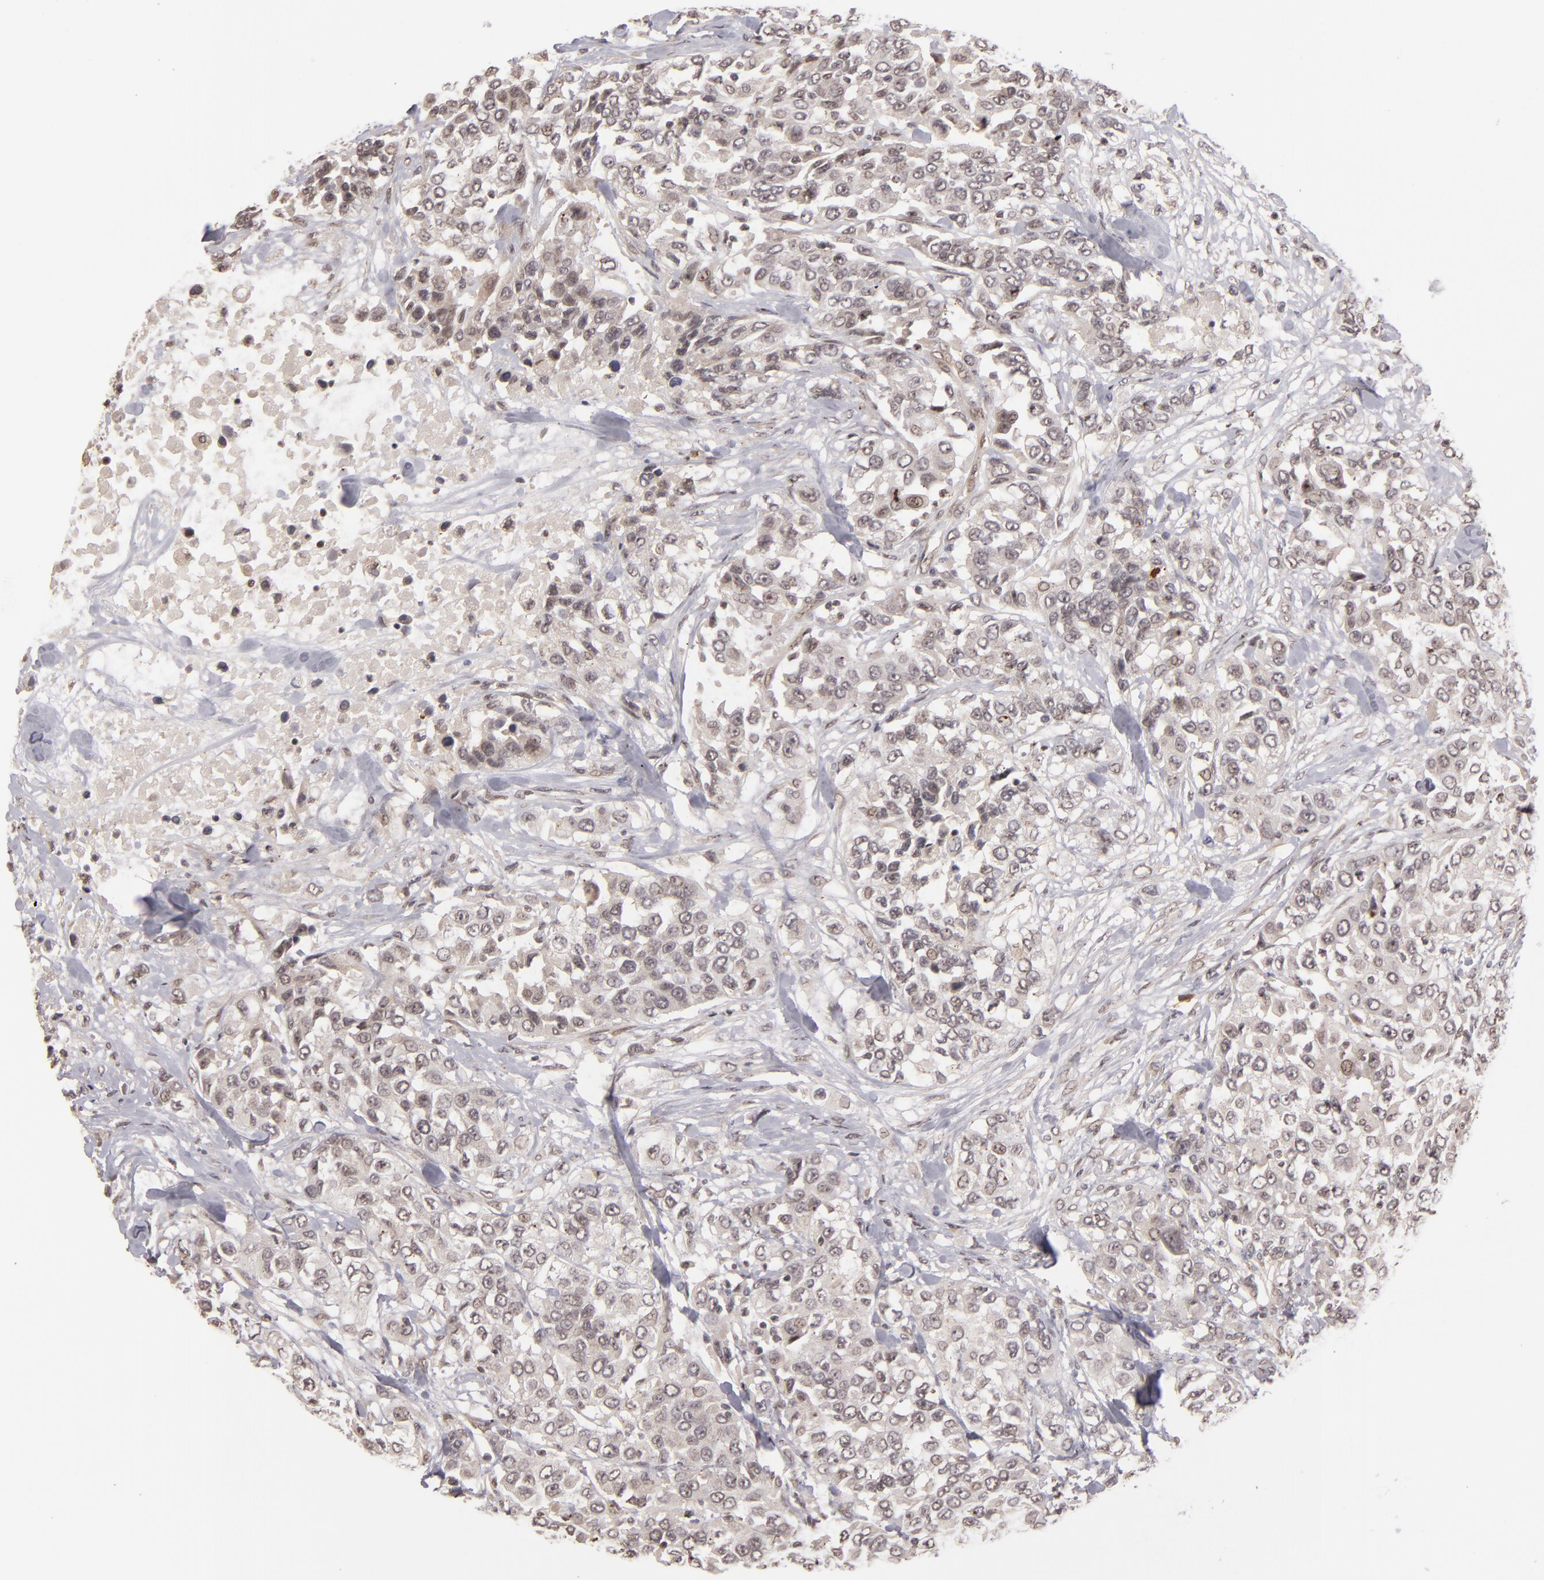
{"staining": {"intensity": "negative", "quantity": "none", "location": "none"}, "tissue": "urothelial cancer", "cell_type": "Tumor cells", "image_type": "cancer", "snomed": [{"axis": "morphology", "description": "Urothelial carcinoma, High grade"}, {"axis": "topography", "description": "Urinary bladder"}], "caption": "DAB immunohistochemical staining of urothelial cancer shows no significant expression in tumor cells.", "gene": "DFFA", "patient": {"sex": "female", "age": 80}}